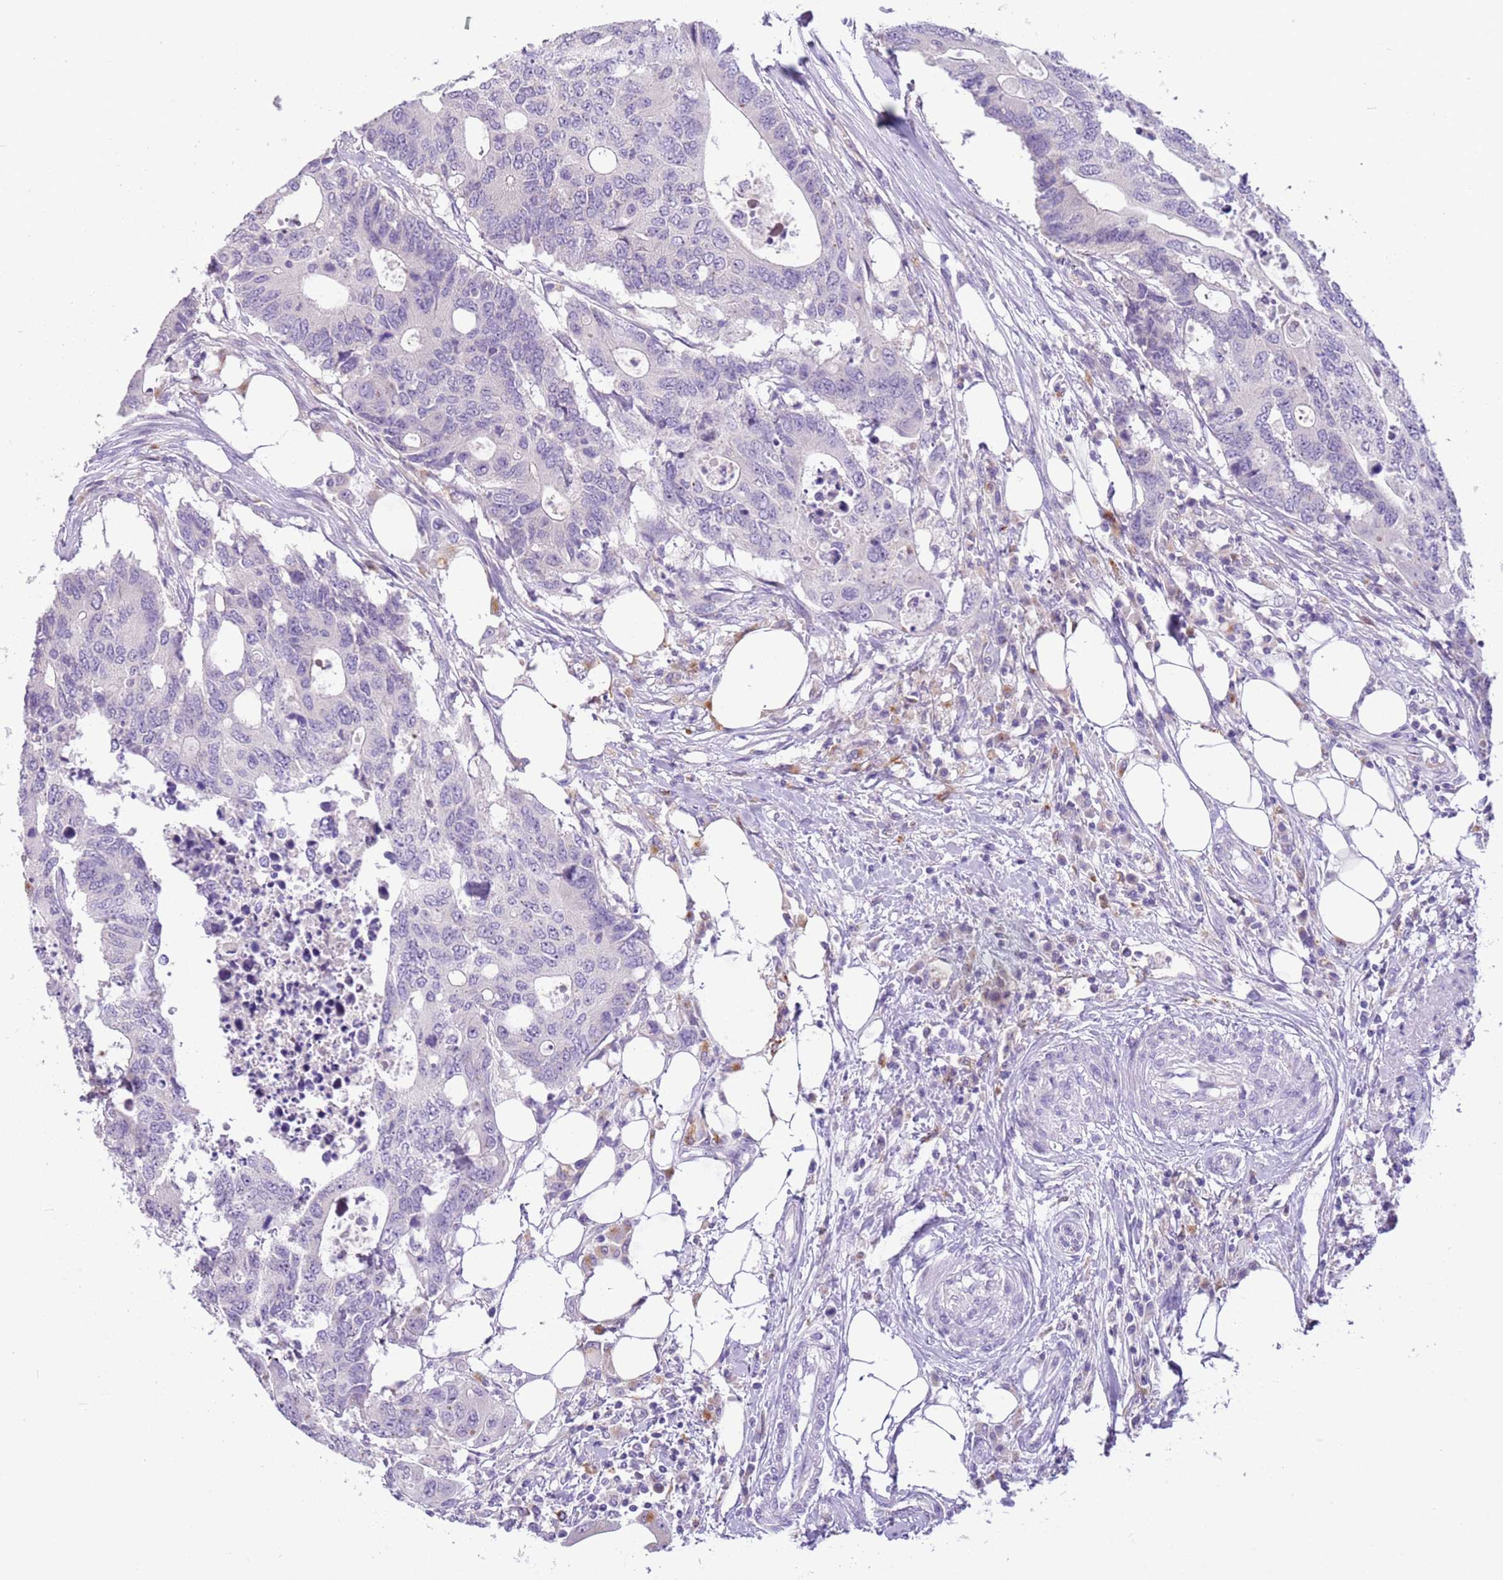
{"staining": {"intensity": "negative", "quantity": "none", "location": "none"}, "tissue": "colorectal cancer", "cell_type": "Tumor cells", "image_type": "cancer", "snomed": [{"axis": "morphology", "description": "Adenocarcinoma, NOS"}, {"axis": "topography", "description": "Colon"}], "caption": "Colorectal cancer was stained to show a protein in brown. There is no significant positivity in tumor cells.", "gene": "SCAMP5", "patient": {"sex": "male", "age": 71}}